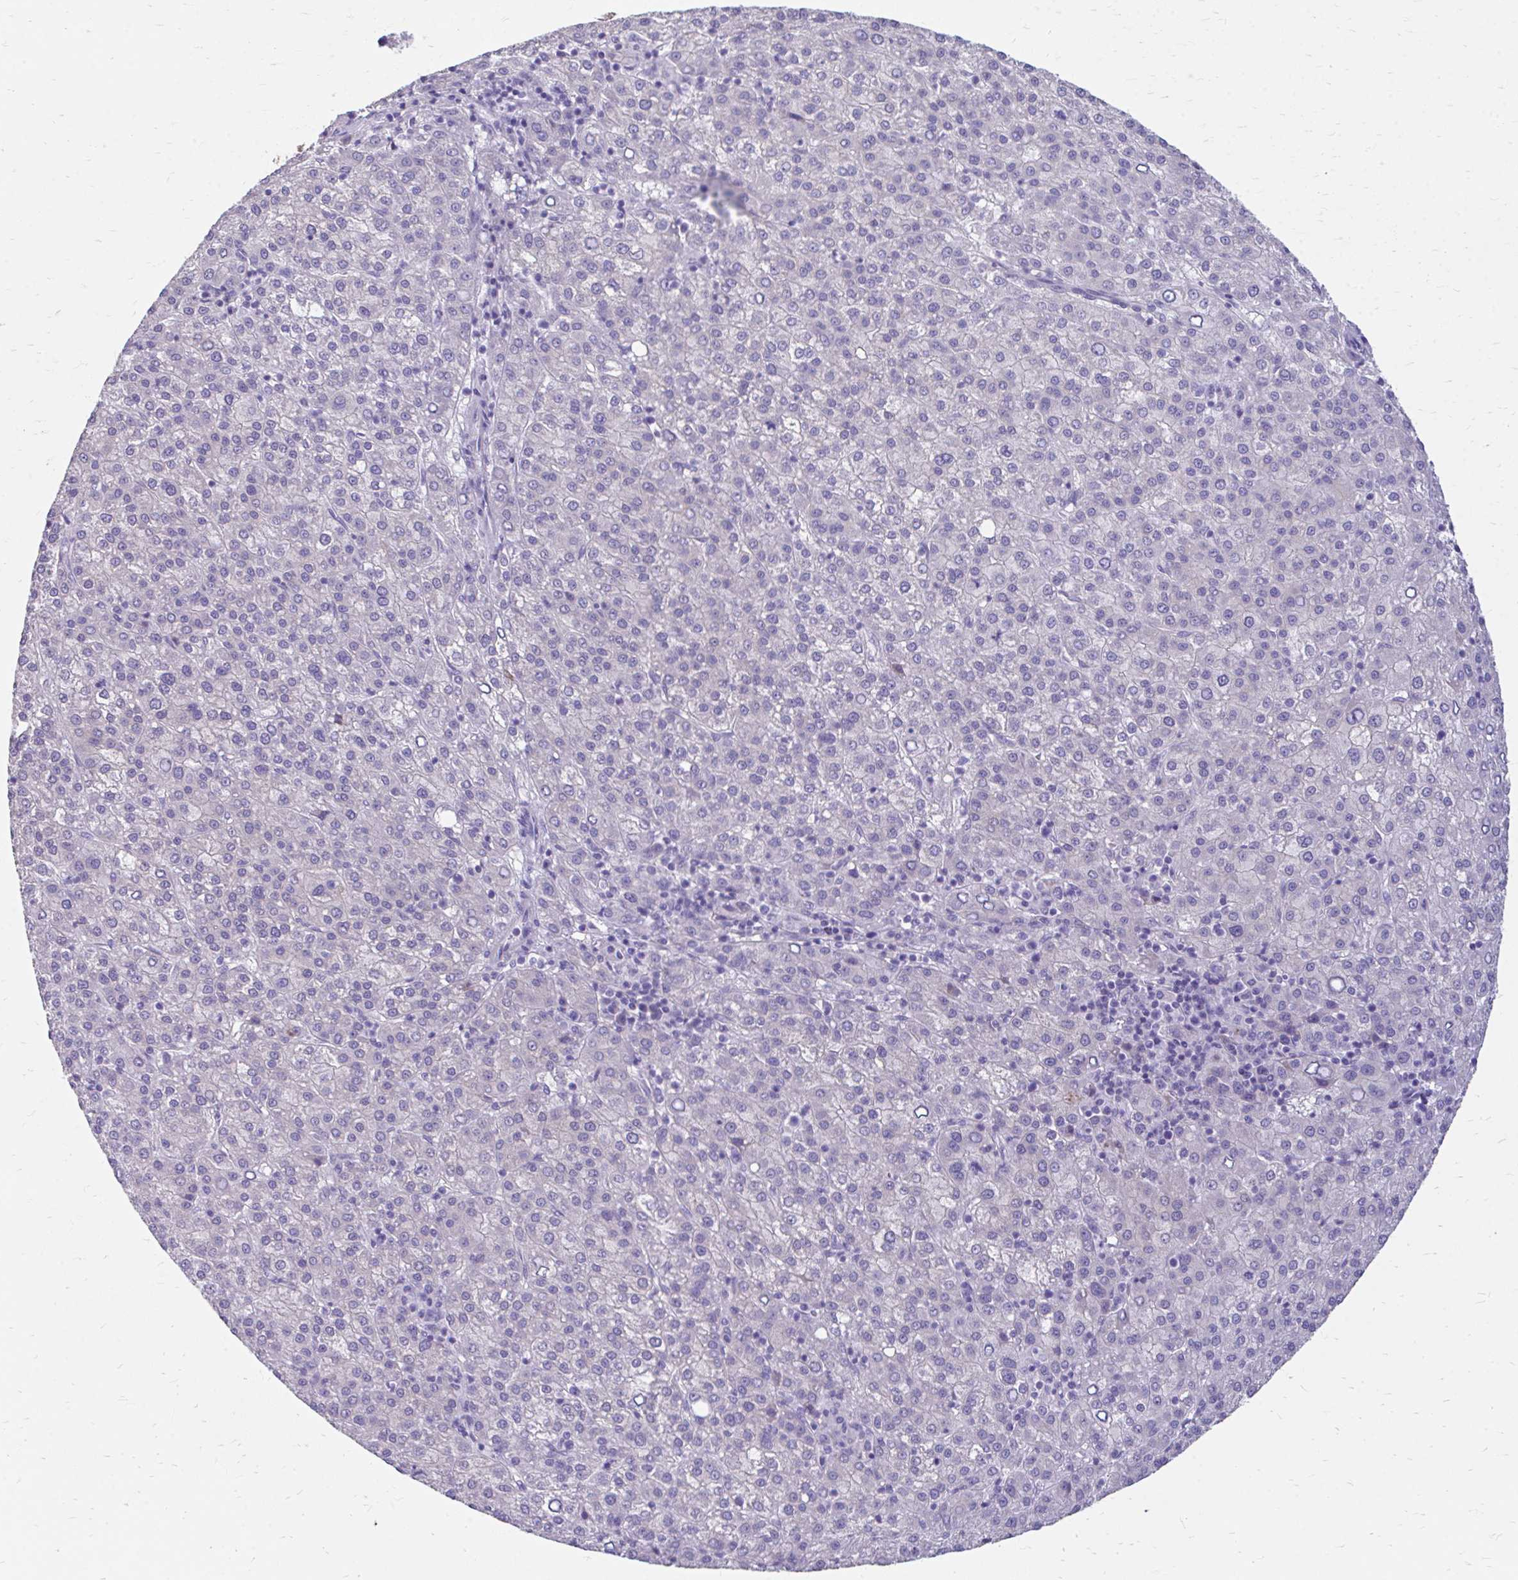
{"staining": {"intensity": "negative", "quantity": "none", "location": "none"}, "tissue": "liver cancer", "cell_type": "Tumor cells", "image_type": "cancer", "snomed": [{"axis": "morphology", "description": "Carcinoma, Hepatocellular, NOS"}, {"axis": "topography", "description": "Liver"}], "caption": "The photomicrograph exhibits no staining of tumor cells in liver cancer (hepatocellular carcinoma).", "gene": "CFH", "patient": {"sex": "female", "age": 58}}